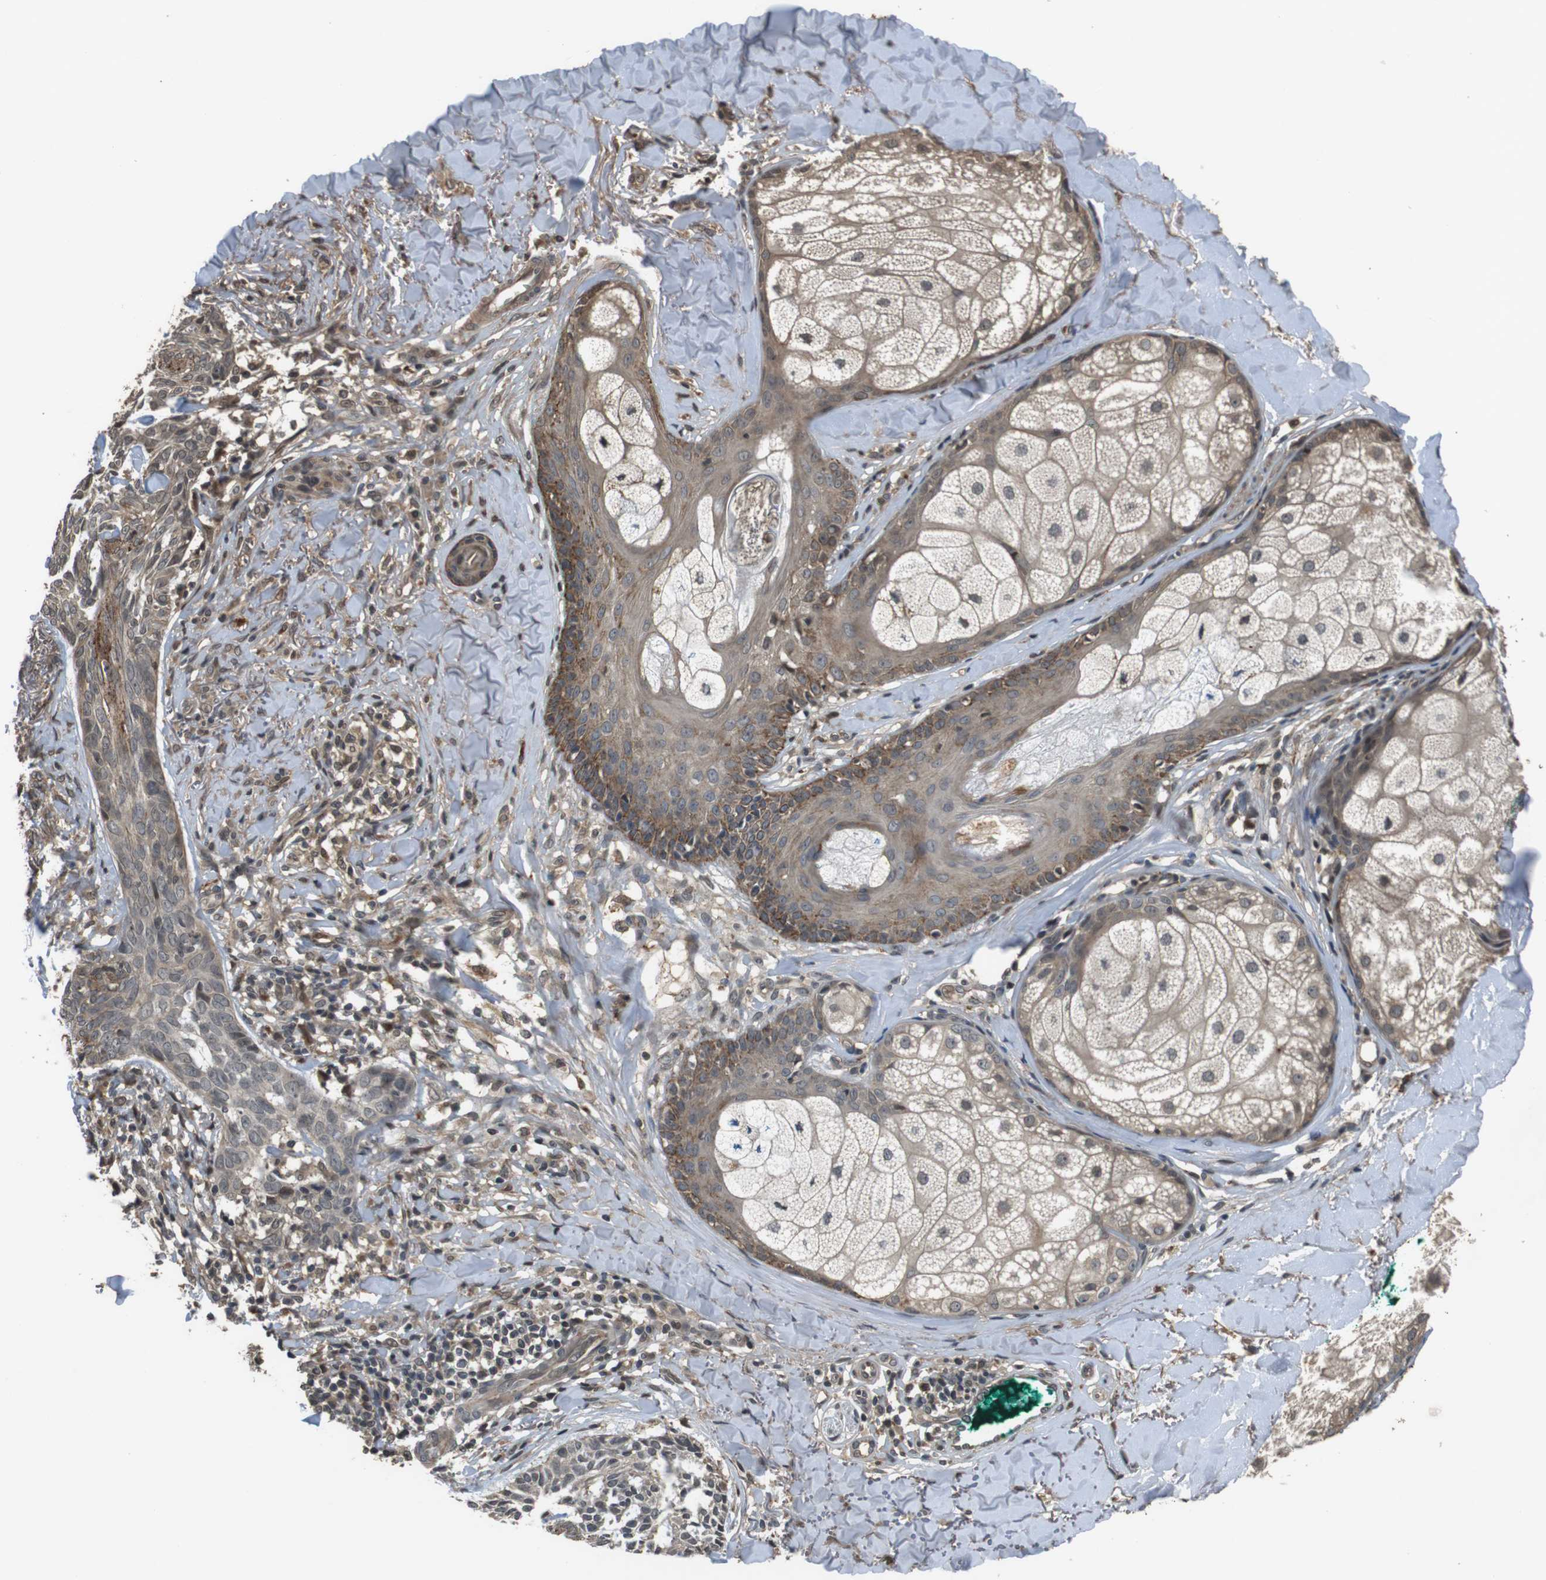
{"staining": {"intensity": "weak", "quantity": ">75%", "location": "cytoplasmic/membranous,nuclear"}, "tissue": "skin cancer", "cell_type": "Tumor cells", "image_type": "cancer", "snomed": [{"axis": "morphology", "description": "Basal cell carcinoma"}, {"axis": "topography", "description": "Skin"}], "caption": "Basal cell carcinoma (skin) tissue demonstrates weak cytoplasmic/membranous and nuclear positivity in about >75% of tumor cells", "gene": "FZD10", "patient": {"sex": "male", "age": 43}}